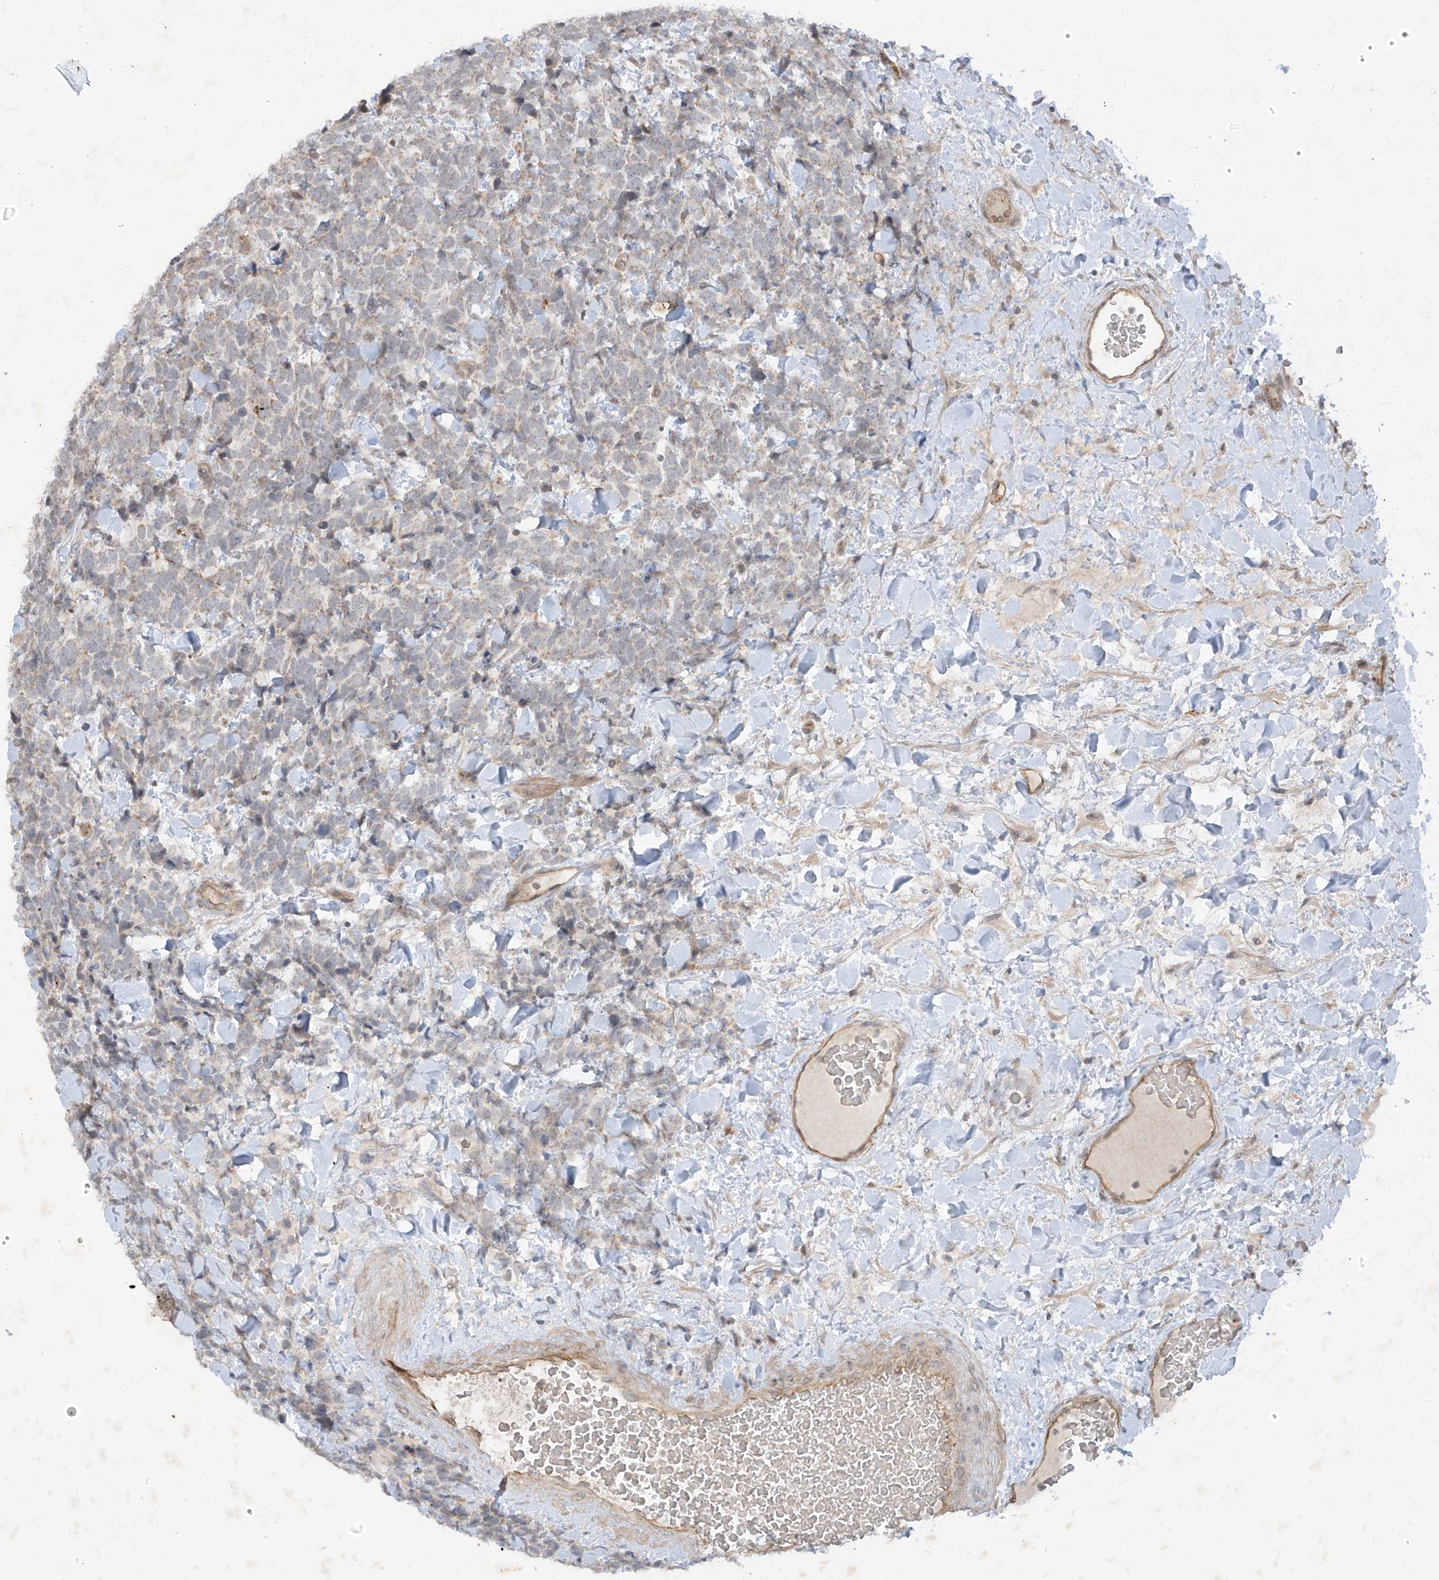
{"staining": {"intensity": "weak", "quantity": "<25%", "location": "cytoplasmic/membranous"}, "tissue": "urothelial cancer", "cell_type": "Tumor cells", "image_type": "cancer", "snomed": [{"axis": "morphology", "description": "Urothelial carcinoma, High grade"}, {"axis": "topography", "description": "Urinary bladder"}], "caption": "Immunohistochemistry photomicrograph of urothelial cancer stained for a protein (brown), which demonstrates no expression in tumor cells.", "gene": "DGKQ", "patient": {"sex": "female", "age": 82}}